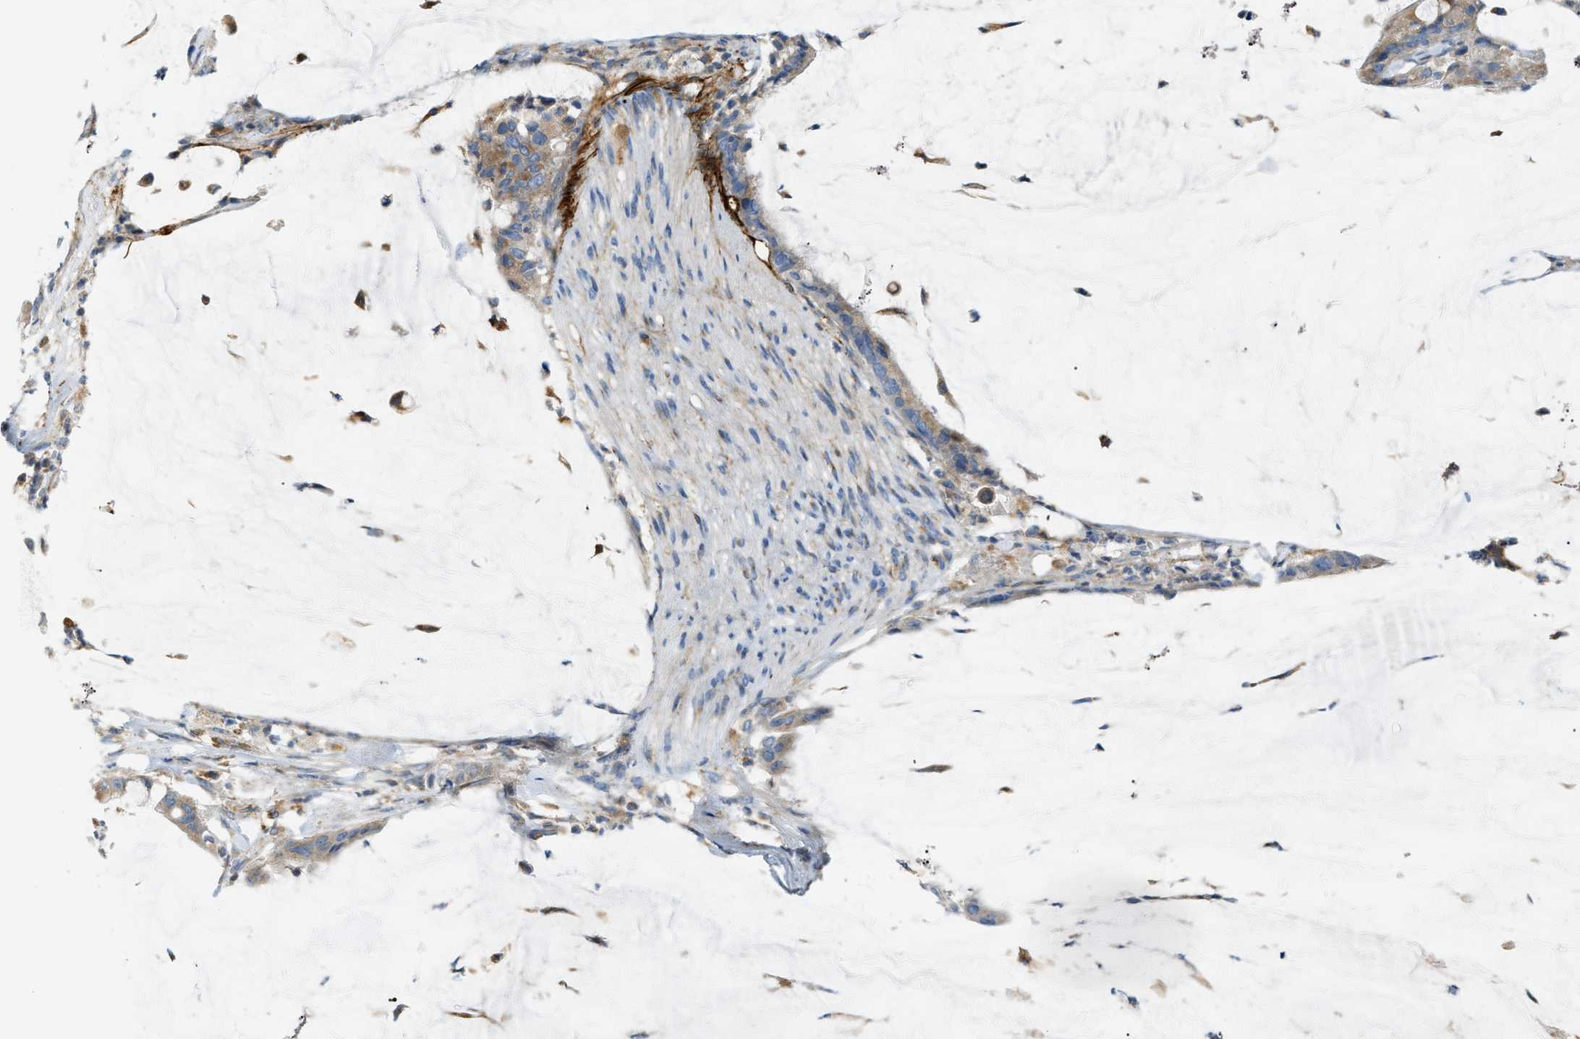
{"staining": {"intensity": "weak", "quantity": ">75%", "location": "cytoplasmic/membranous"}, "tissue": "pancreatic cancer", "cell_type": "Tumor cells", "image_type": "cancer", "snomed": [{"axis": "morphology", "description": "Adenocarcinoma, NOS"}, {"axis": "topography", "description": "Pancreas"}], "caption": "A brown stain labels weak cytoplasmic/membranous staining of a protein in pancreatic adenocarcinoma tumor cells.", "gene": "LMBRD1", "patient": {"sex": "male", "age": 41}}